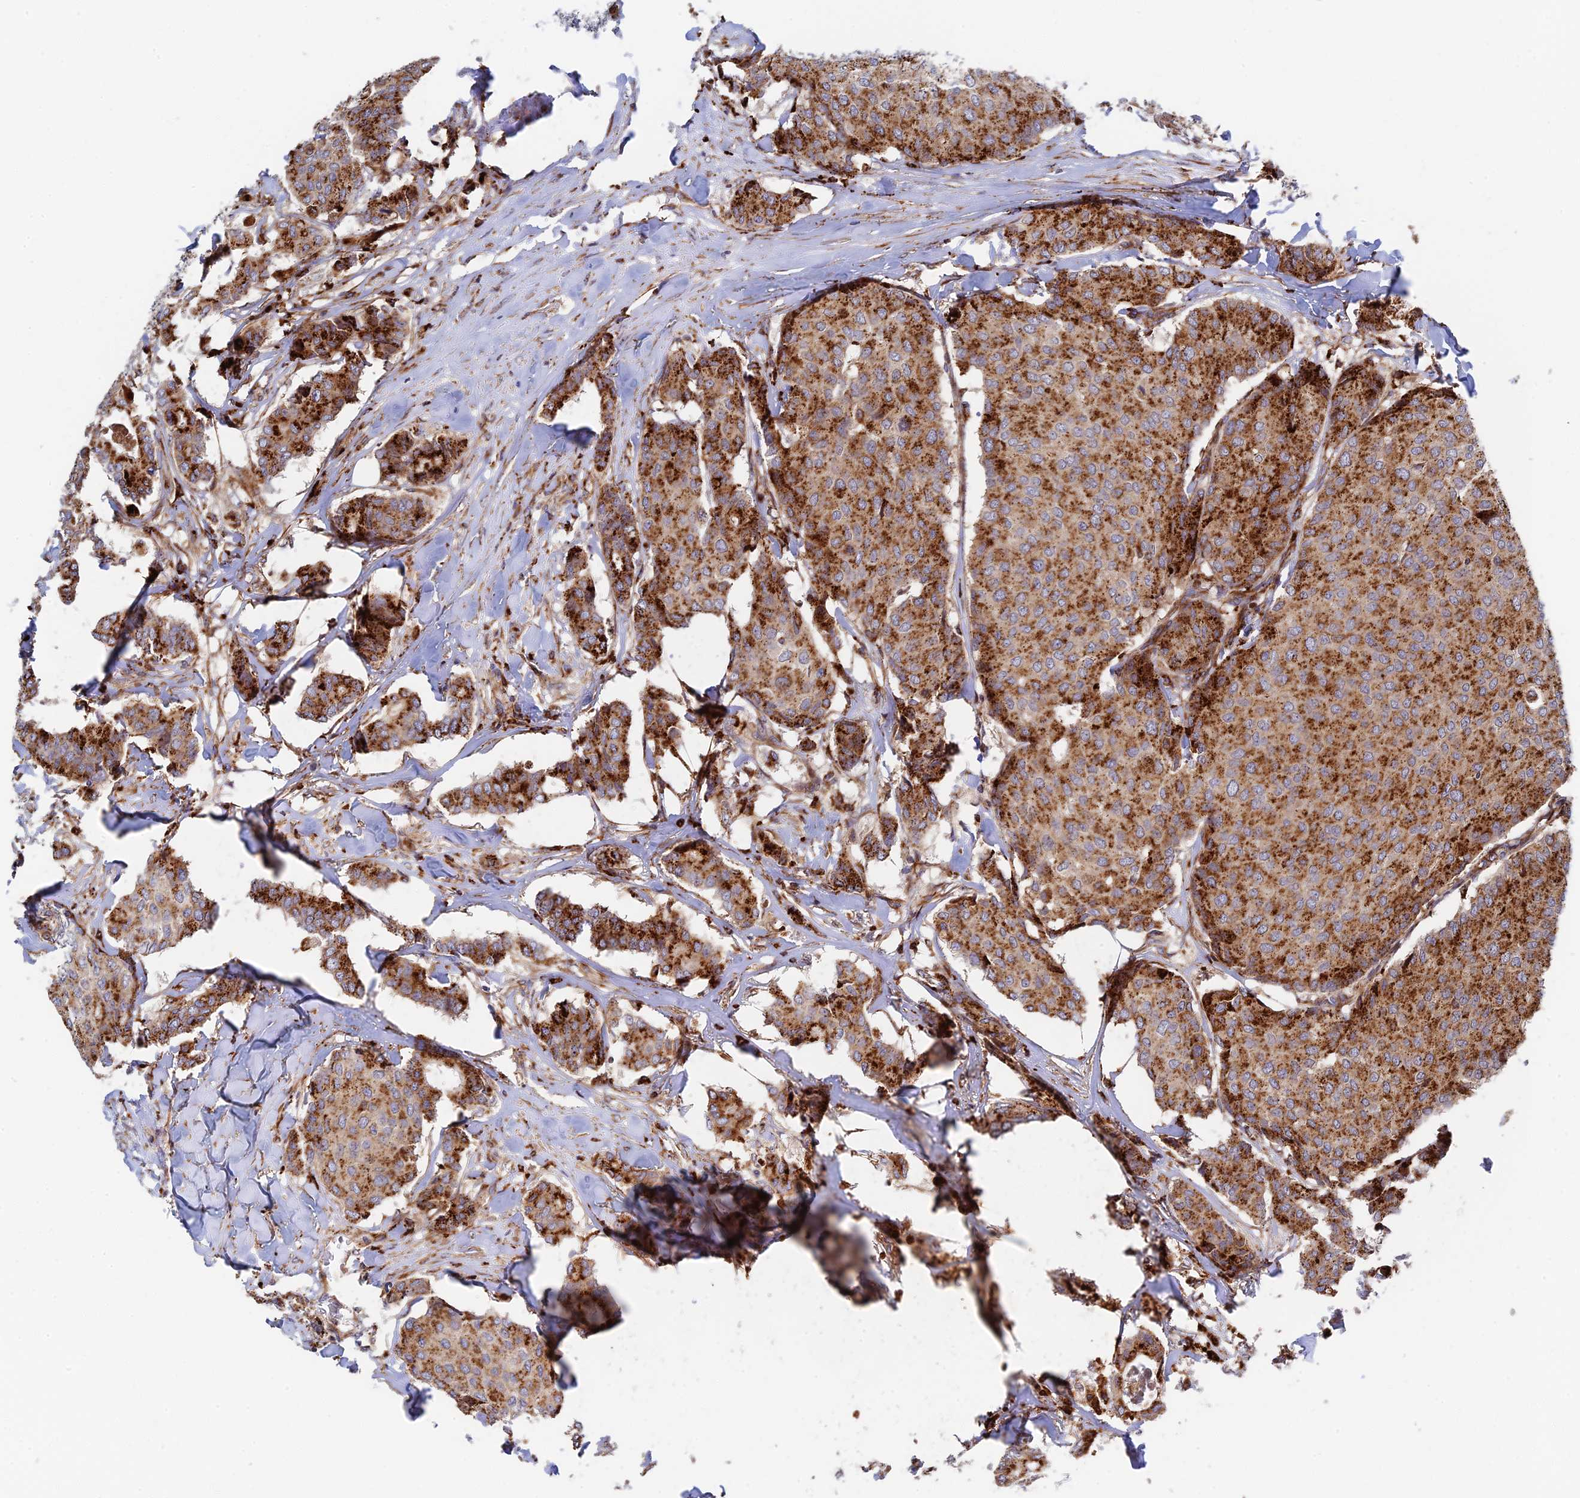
{"staining": {"intensity": "strong", "quantity": ">75%", "location": "cytoplasmic/membranous"}, "tissue": "breast cancer", "cell_type": "Tumor cells", "image_type": "cancer", "snomed": [{"axis": "morphology", "description": "Duct carcinoma"}, {"axis": "topography", "description": "Breast"}], "caption": "About >75% of tumor cells in infiltrating ductal carcinoma (breast) exhibit strong cytoplasmic/membranous protein positivity as visualized by brown immunohistochemical staining.", "gene": "PPP2R3C", "patient": {"sex": "female", "age": 75}}